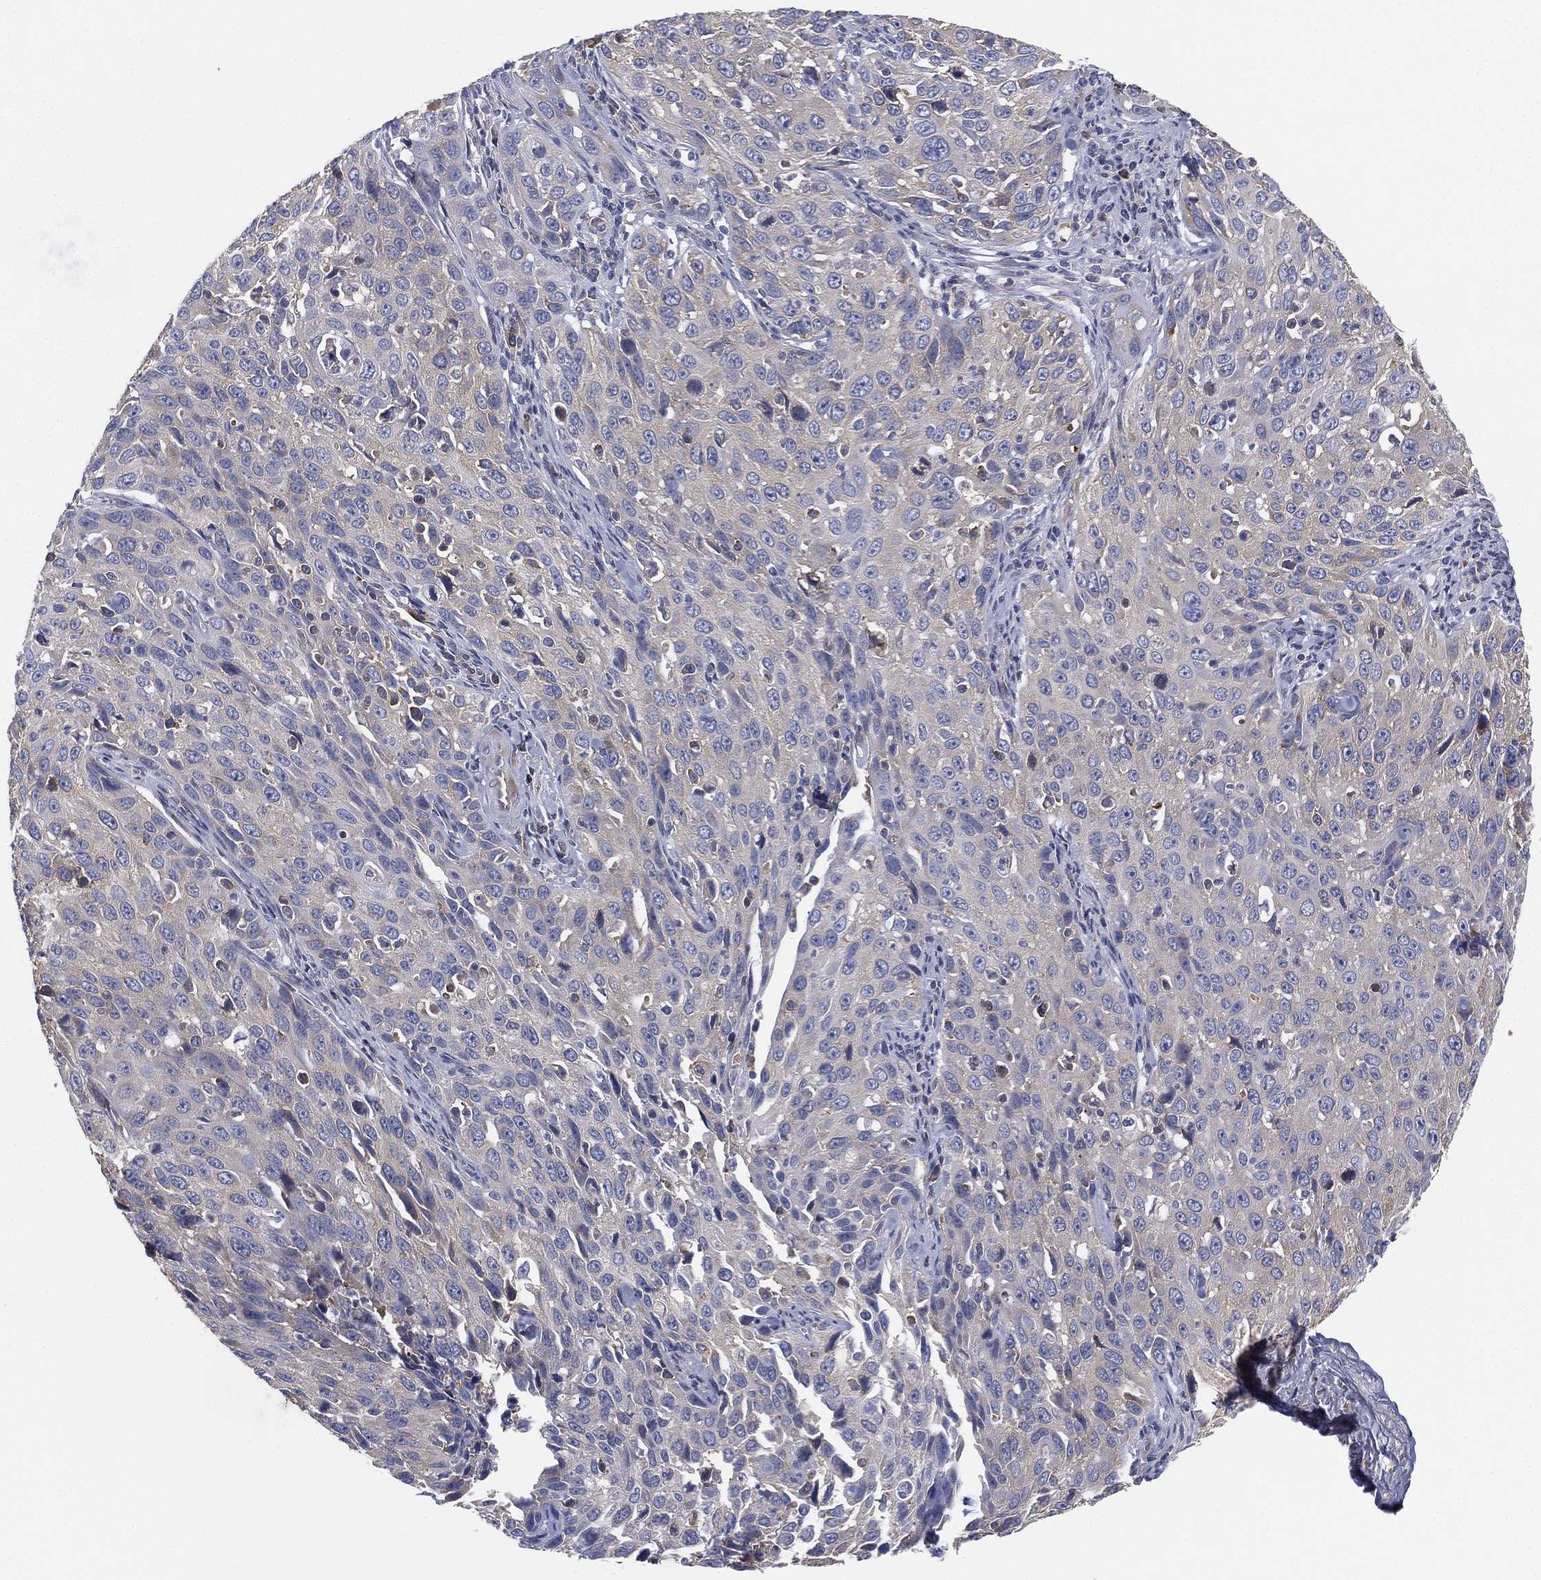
{"staining": {"intensity": "moderate", "quantity": "<25%", "location": "cytoplasmic/membranous"}, "tissue": "cervical cancer", "cell_type": "Tumor cells", "image_type": "cancer", "snomed": [{"axis": "morphology", "description": "Squamous cell carcinoma, NOS"}, {"axis": "topography", "description": "Cervix"}], "caption": "Moderate cytoplasmic/membranous positivity is seen in about <25% of tumor cells in cervical cancer (squamous cell carcinoma).", "gene": "FARSA", "patient": {"sex": "female", "age": 26}}